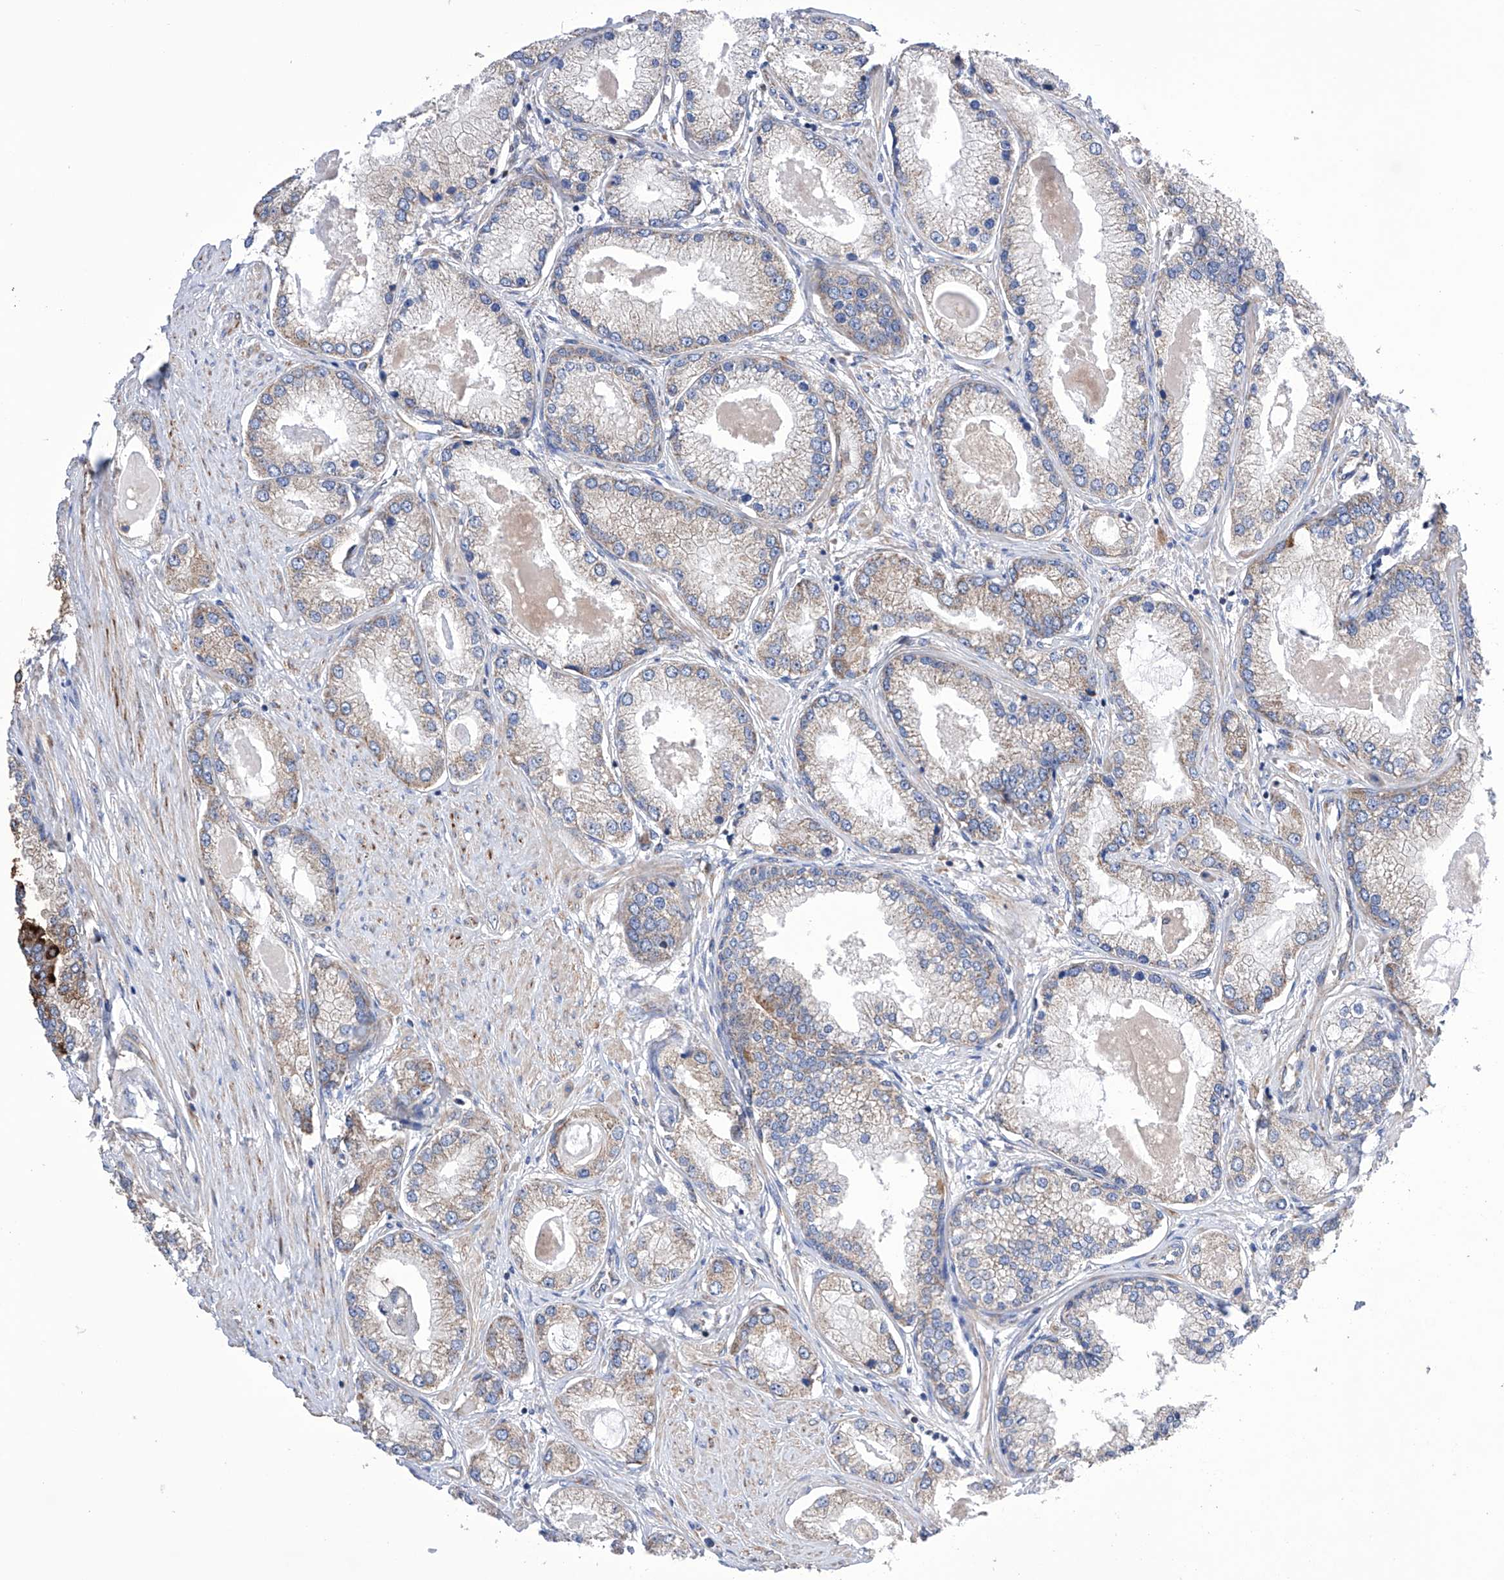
{"staining": {"intensity": "weak", "quantity": "25%-75%", "location": "cytoplasmic/membranous"}, "tissue": "prostate cancer", "cell_type": "Tumor cells", "image_type": "cancer", "snomed": [{"axis": "morphology", "description": "Adenocarcinoma, Low grade"}, {"axis": "topography", "description": "Prostate"}], "caption": "High-magnification brightfield microscopy of prostate adenocarcinoma (low-grade) stained with DAB (3,3'-diaminobenzidine) (brown) and counterstained with hematoxylin (blue). tumor cells exhibit weak cytoplasmic/membranous expression is present in about25%-75% of cells. (DAB IHC with brightfield microscopy, high magnification).", "gene": "EFCAB2", "patient": {"sex": "male", "age": 62}}